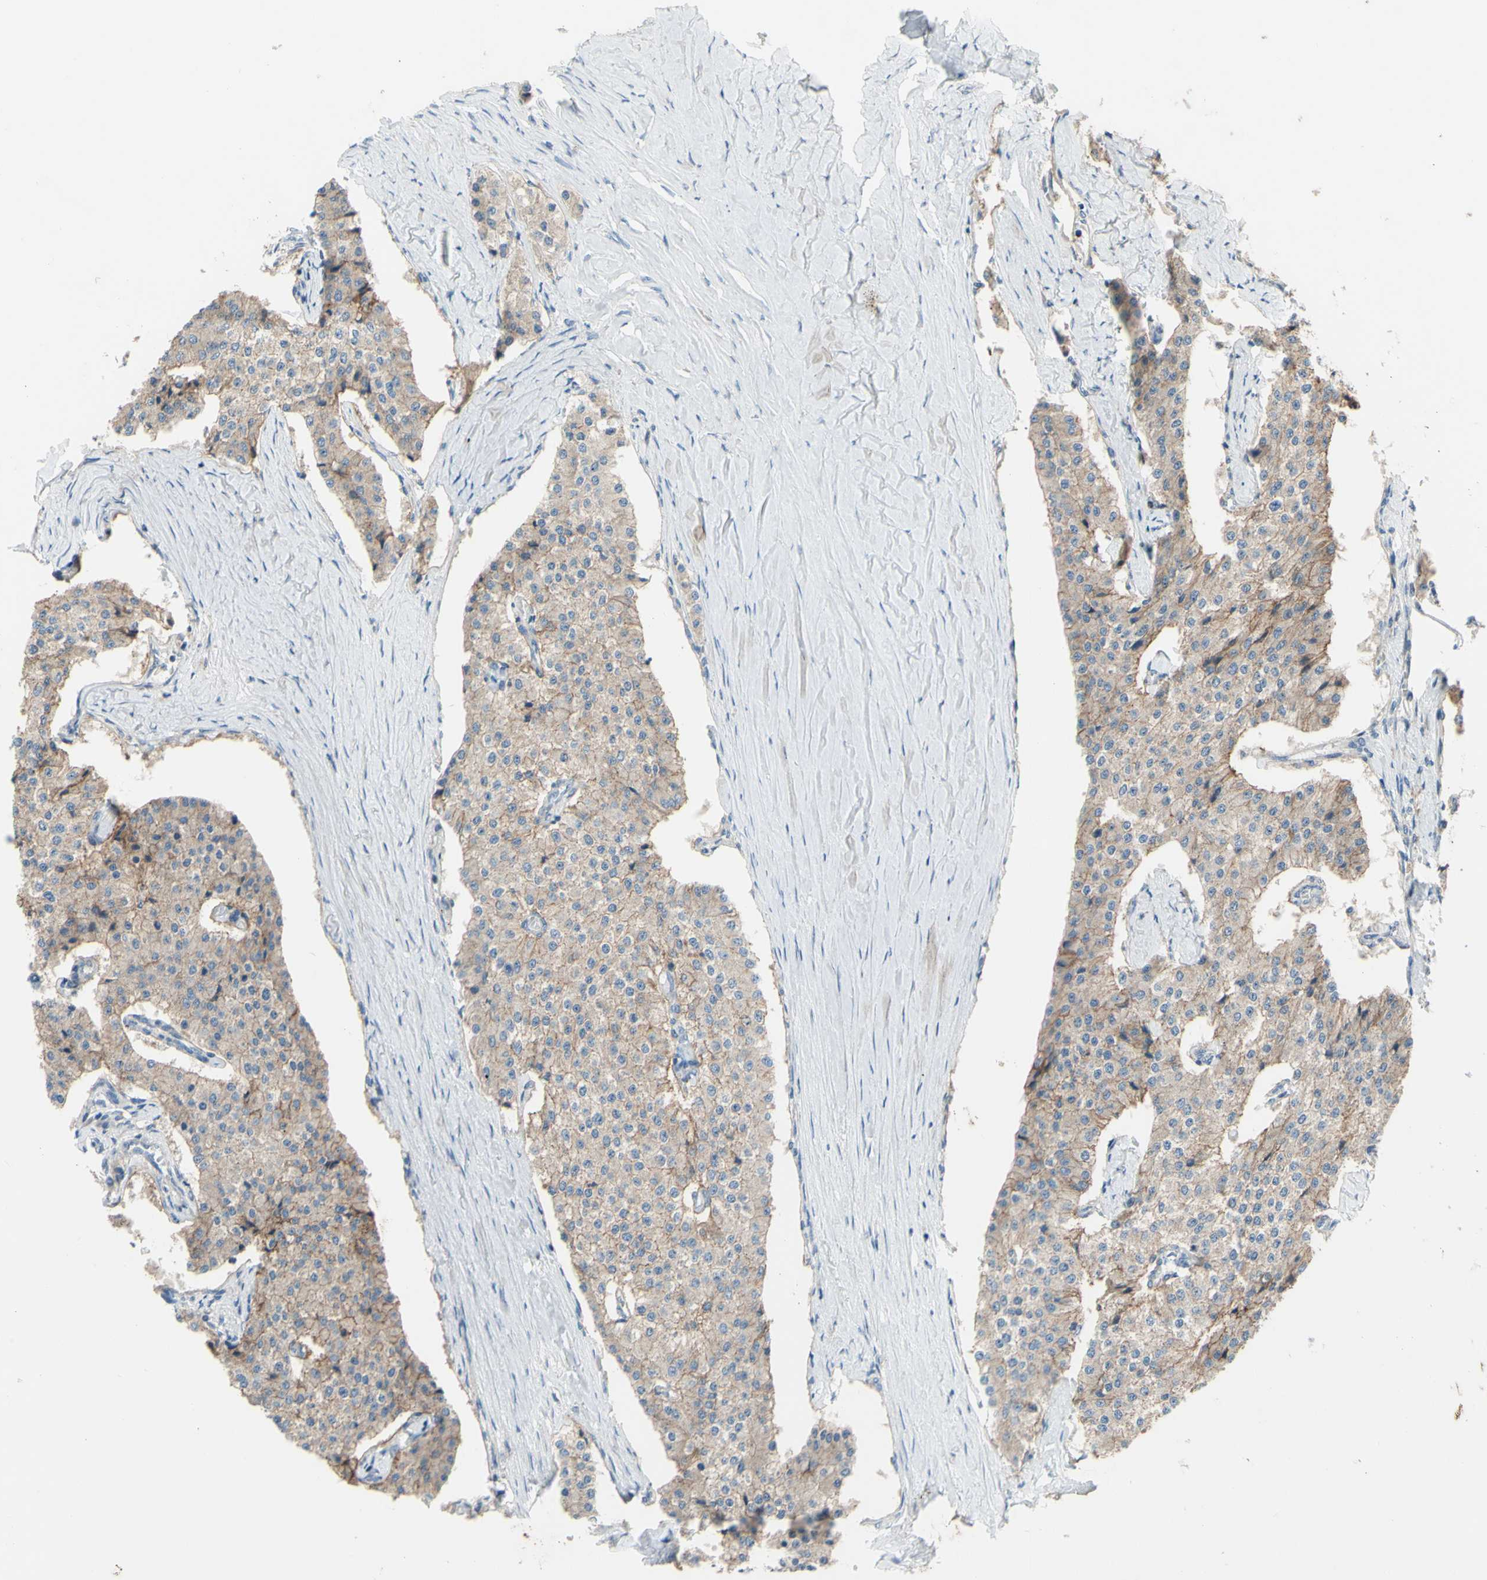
{"staining": {"intensity": "weak", "quantity": ">75%", "location": "cytoplasmic/membranous"}, "tissue": "carcinoid", "cell_type": "Tumor cells", "image_type": "cancer", "snomed": [{"axis": "morphology", "description": "Carcinoid, malignant, NOS"}, {"axis": "topography", "description": "Colon"}], "caption": "Human malignant carcinoid stained with a protein marker reveals weak staining in tumor cells.", "gene": "CDCP1", "patient": {"sex": "female", "age": 52}}